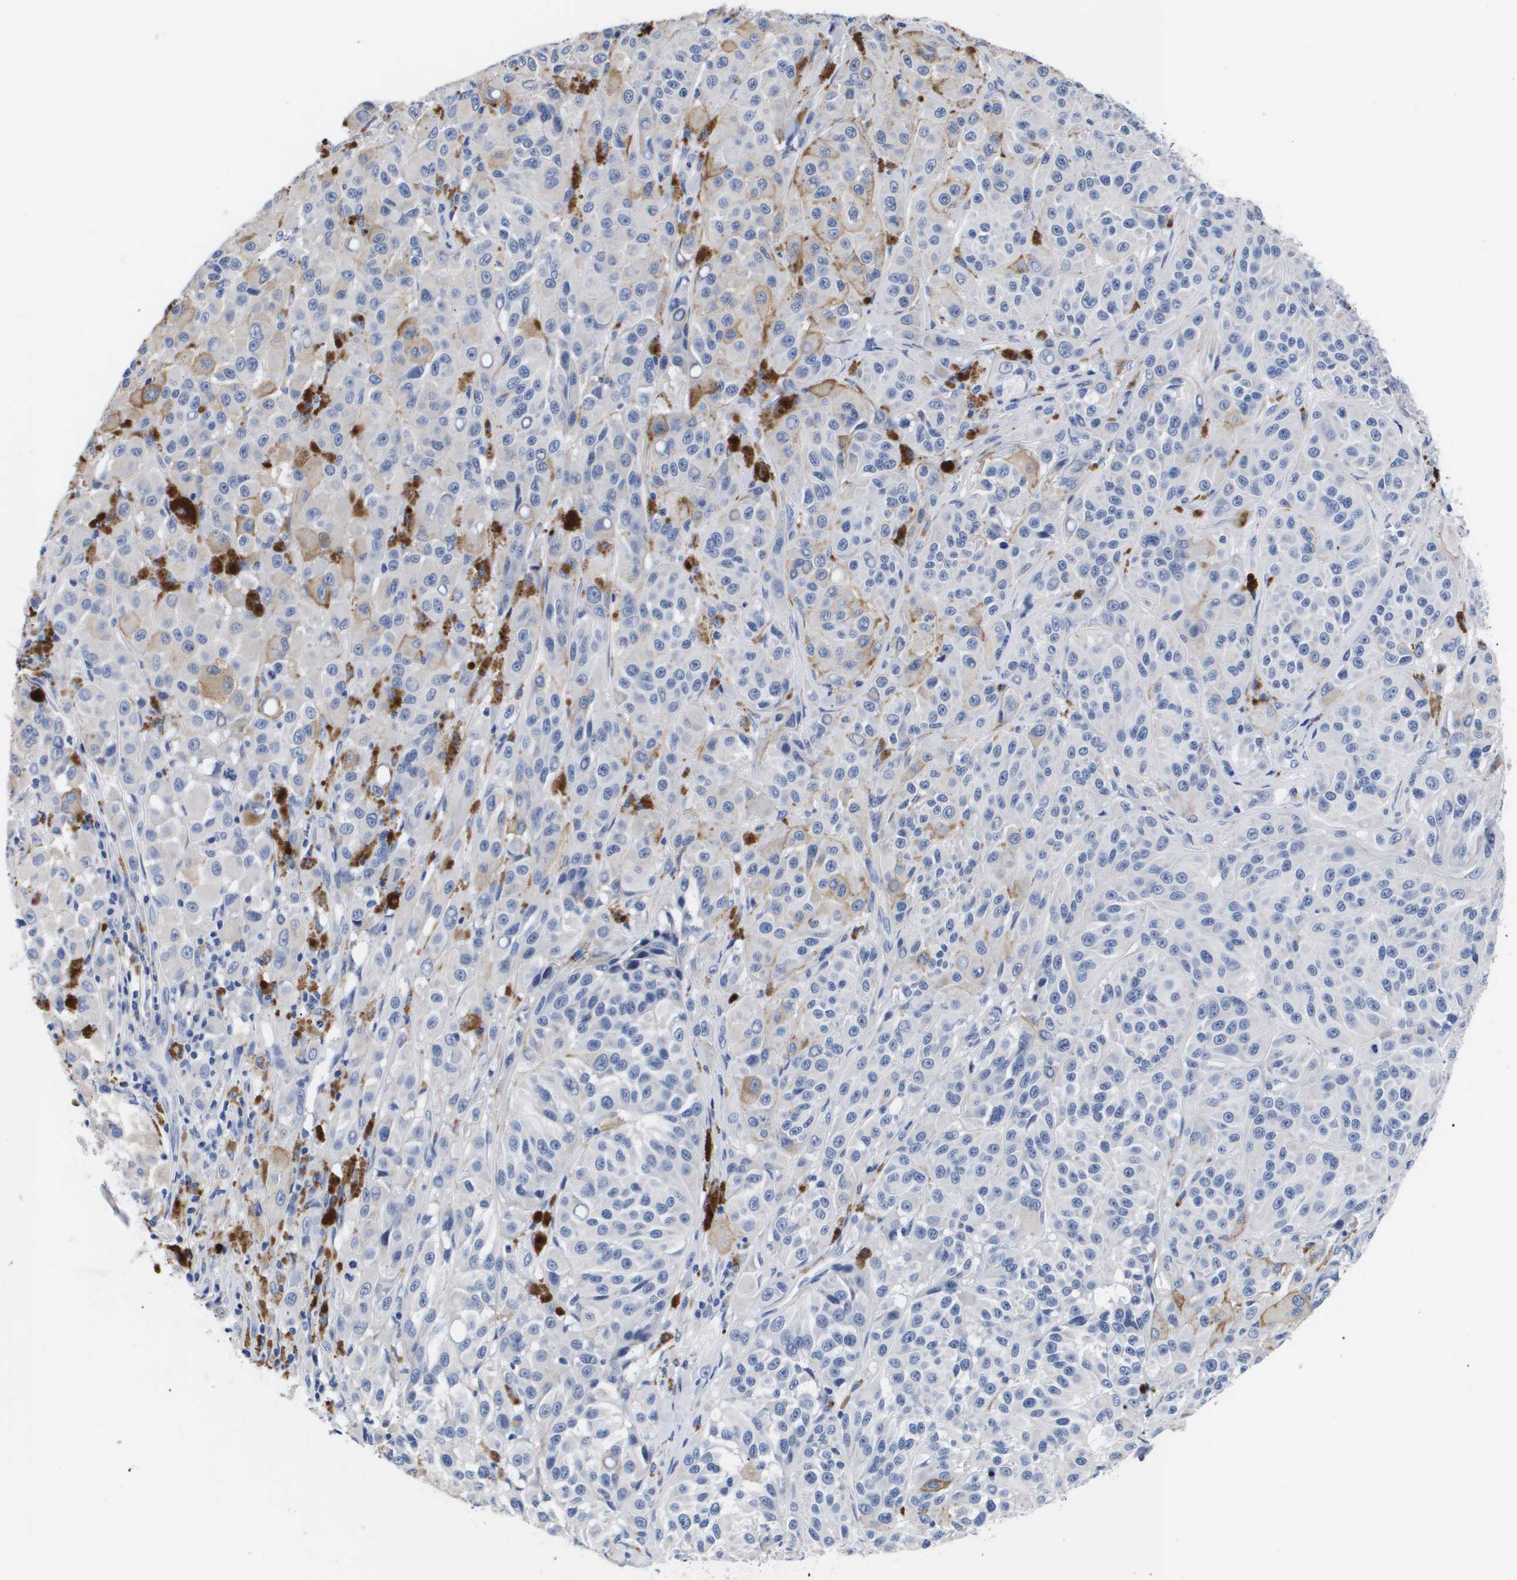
{"staining": {"intensity": "weak", "quantity": "<25%", "location": "cytoplasmic/membranous"}, "tissue": "melanoma", "cell_type": "Tumor cells", "image_type": "cancer", "snomed": [{"axis": "morphology", "description": "Malignant melanoma, NOS"}, {"axis": "topography", "description": "Skin"}], "caption": "An immunohistochemistry micrograph of melanoma is shown. There is no staining in tumor cells of melanoma.", "gene": "ATP6V0A4", "patient": {"sex": "male", "age": 84}}